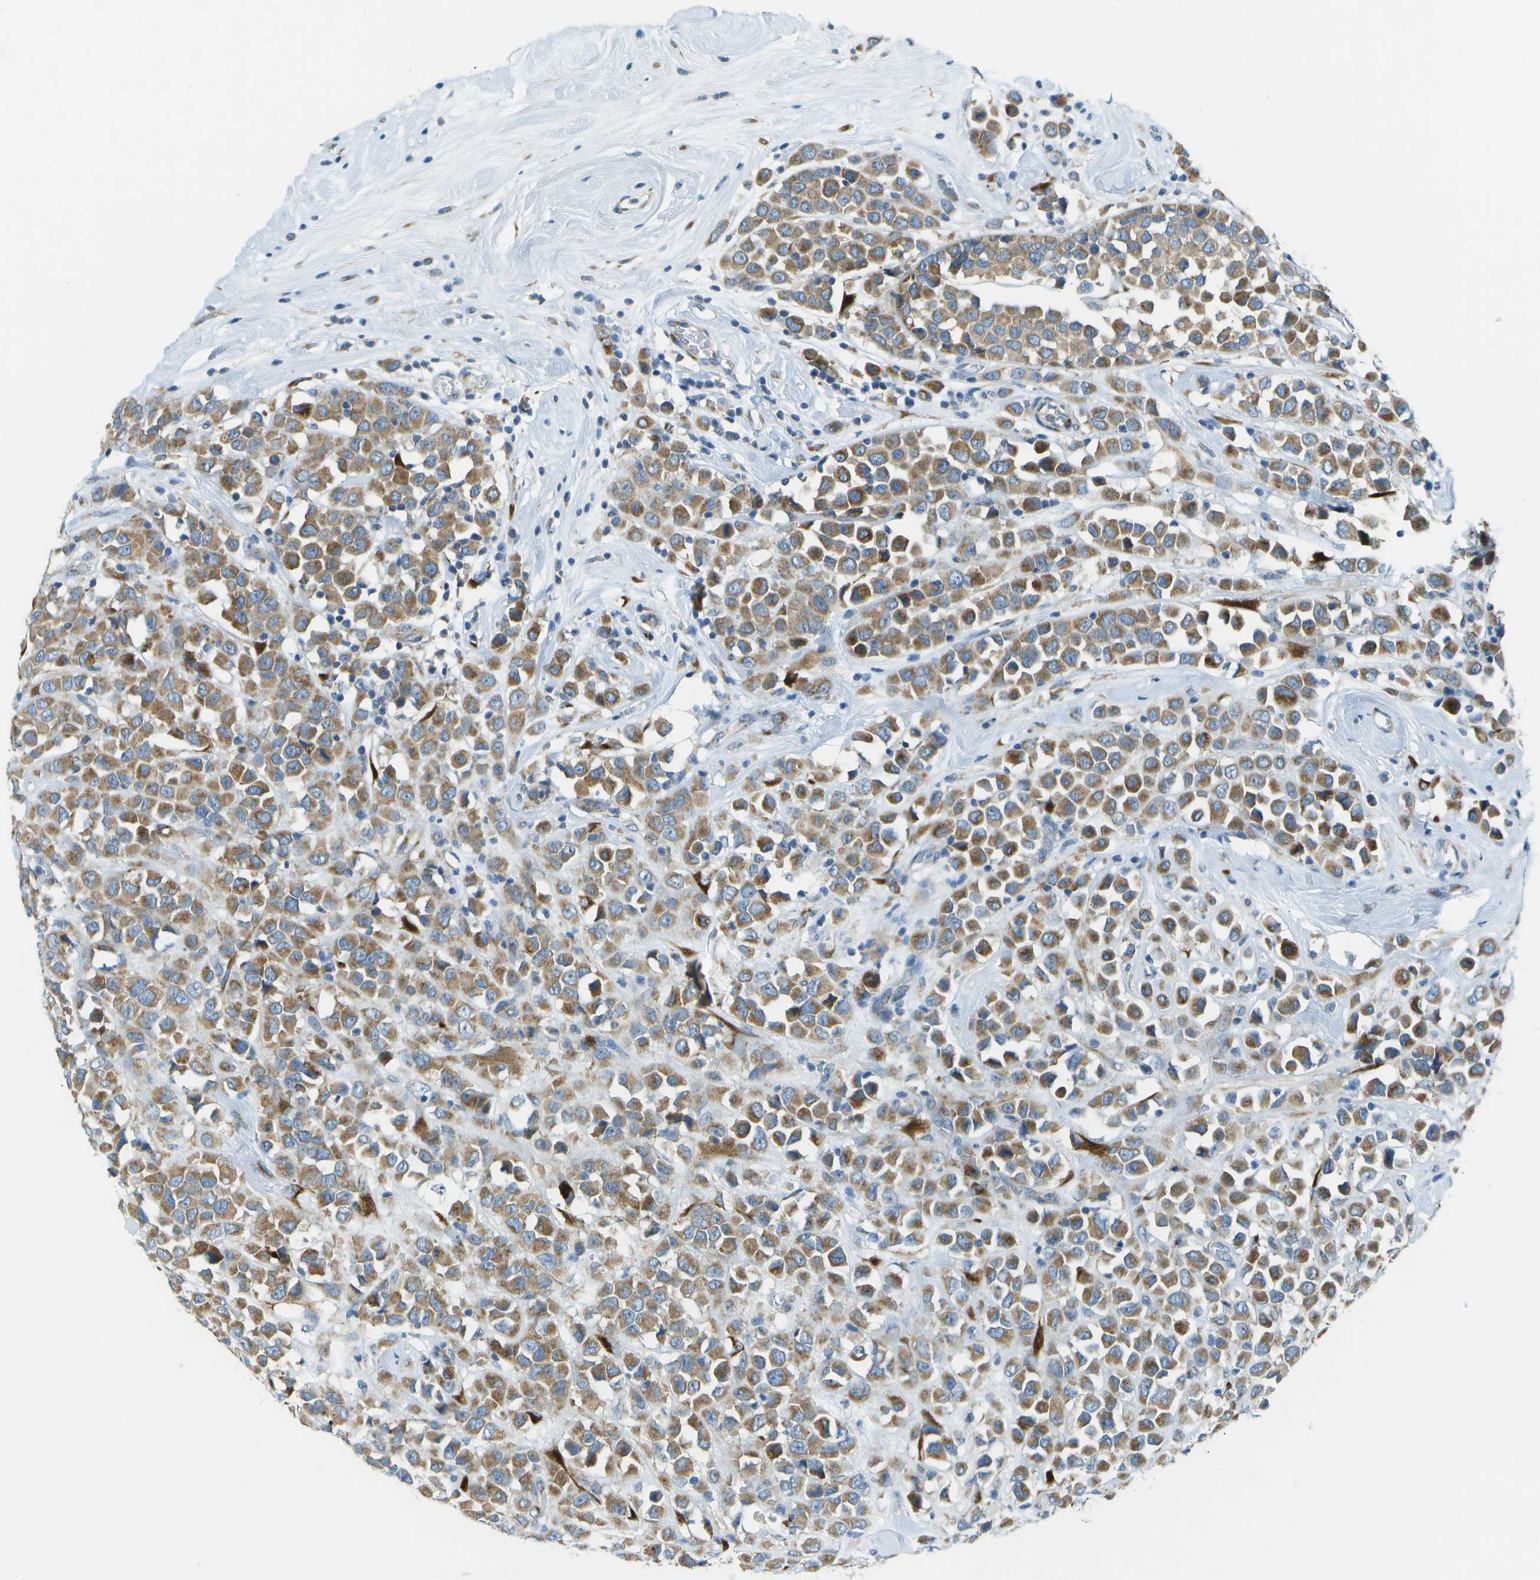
{"staining": {"intensity": "moderate", "quantity": ">75%", "location": "cytoplasmic/membranous"}, "tissue": "breast cancer", "cell_type": "Tumor cells", "image_type": "cancer", "snomed": [{"axis": "morphology", "description": "Duct carcinoma"}, {"axis": "topography", "description": "Breast"}], "caption": "Moderate cytoplasmic/membranous protein staining is seen in approximately >75% of tumor cells in breast invasive ductal carcinoma.", "gene": "KCTD3", "patient": {"sex": "female", "age": 61}}